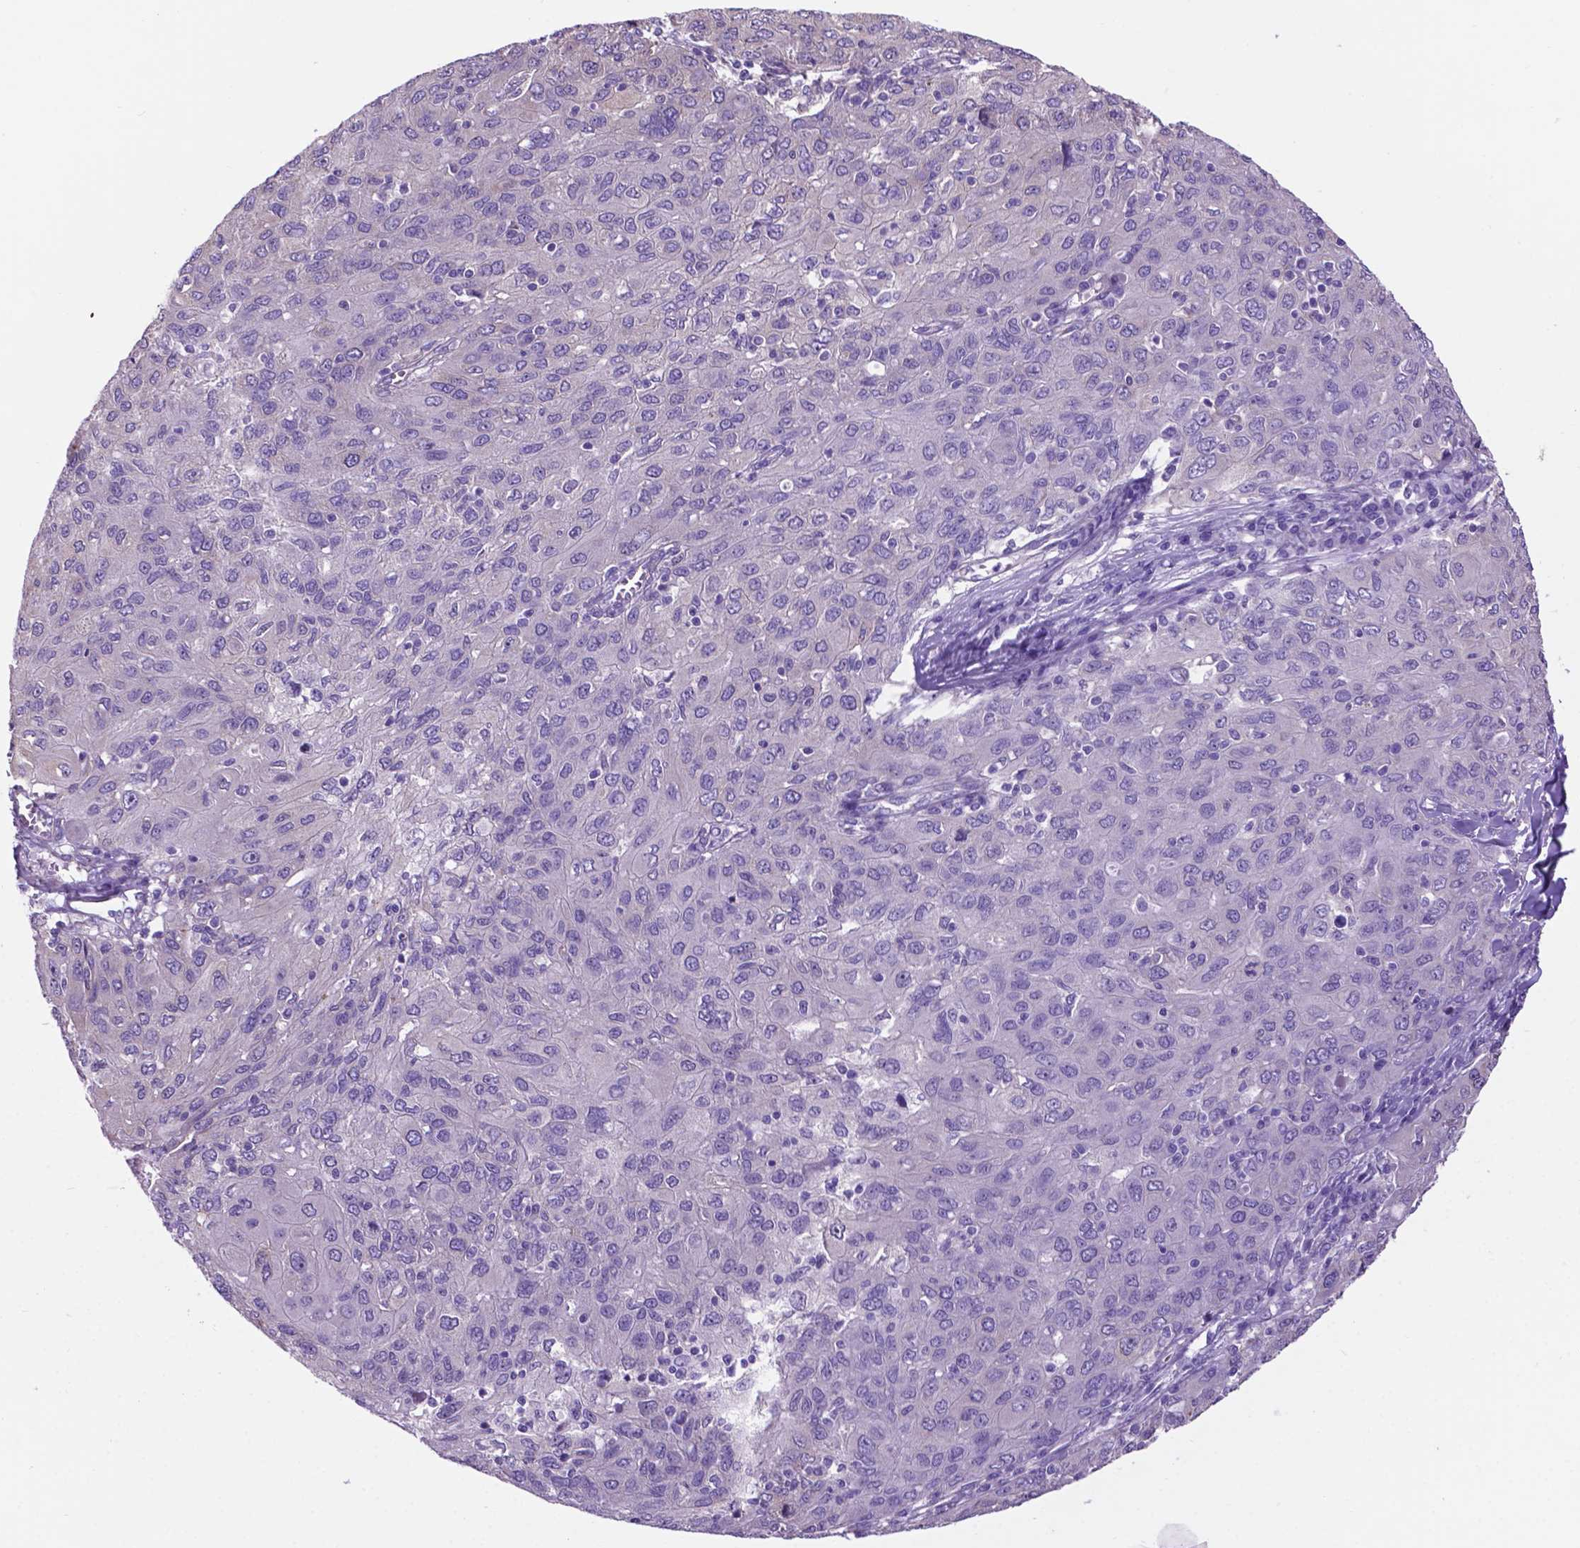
{"staining": {"intensity": "negative", "quantity": "none", "location": "none"}, "tissue": "ovarian cancer", "cell_type": "Tumor cells", "image_type": "cancer", "snomed": [{"axis": "morphology", "description": "Carcinoma, endometroid"}, {"axis": "topography", "description": "Ovary"}], "caption": "Ovarian cancer (endometroid carcinoma) was stained to show a protein in brown. There is no significant positivity in tumor cells.", "gene": "SPDYA", "patient": {"sex": "female", "age": 50}}